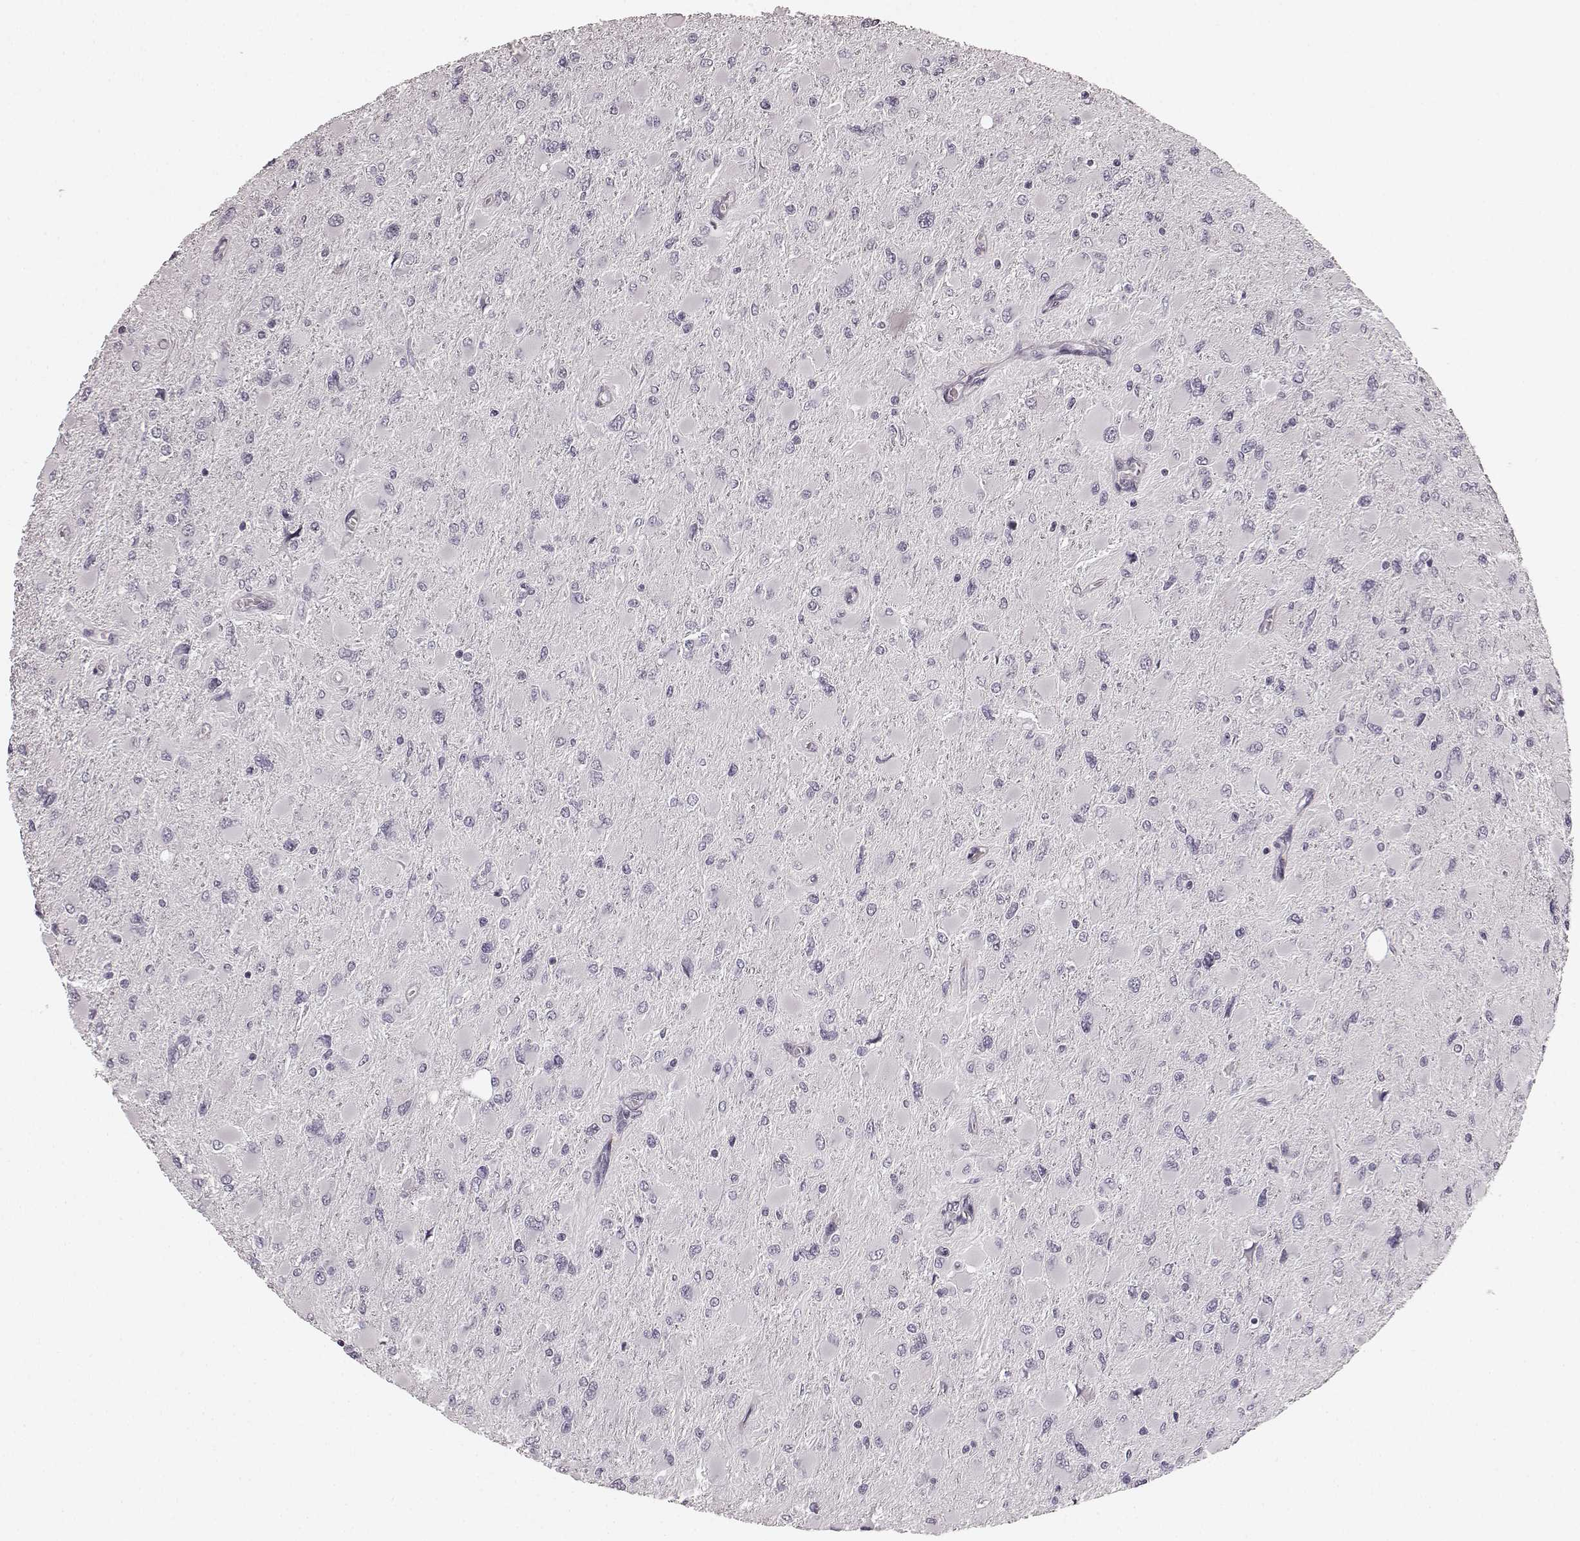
{"staining": {"intensity": "negative", "quantity": "none", "location": "none"}, "tissue": "glioma", "cell_type": "Tumor cells", "image_type": "cancer", "snomed": [{"axis": "morphology", "description": "Glioma, malignant, High grade"}, {"axis": "topography", "description": "Cerebral cortex"}], "caption": "High power microscopy micrograph of an immunohistochemistry micrograph of malignant high-grade glioma, revealing no significant staining in tumor cells. (Stains: DAB immunohistochemistry (IHC) with hematoxylin counter stain, Microscopy: brightfield microscopy at high magnification).", "gene": "TMPRSS15", "patient": {"sex": "female", "age": 36}}